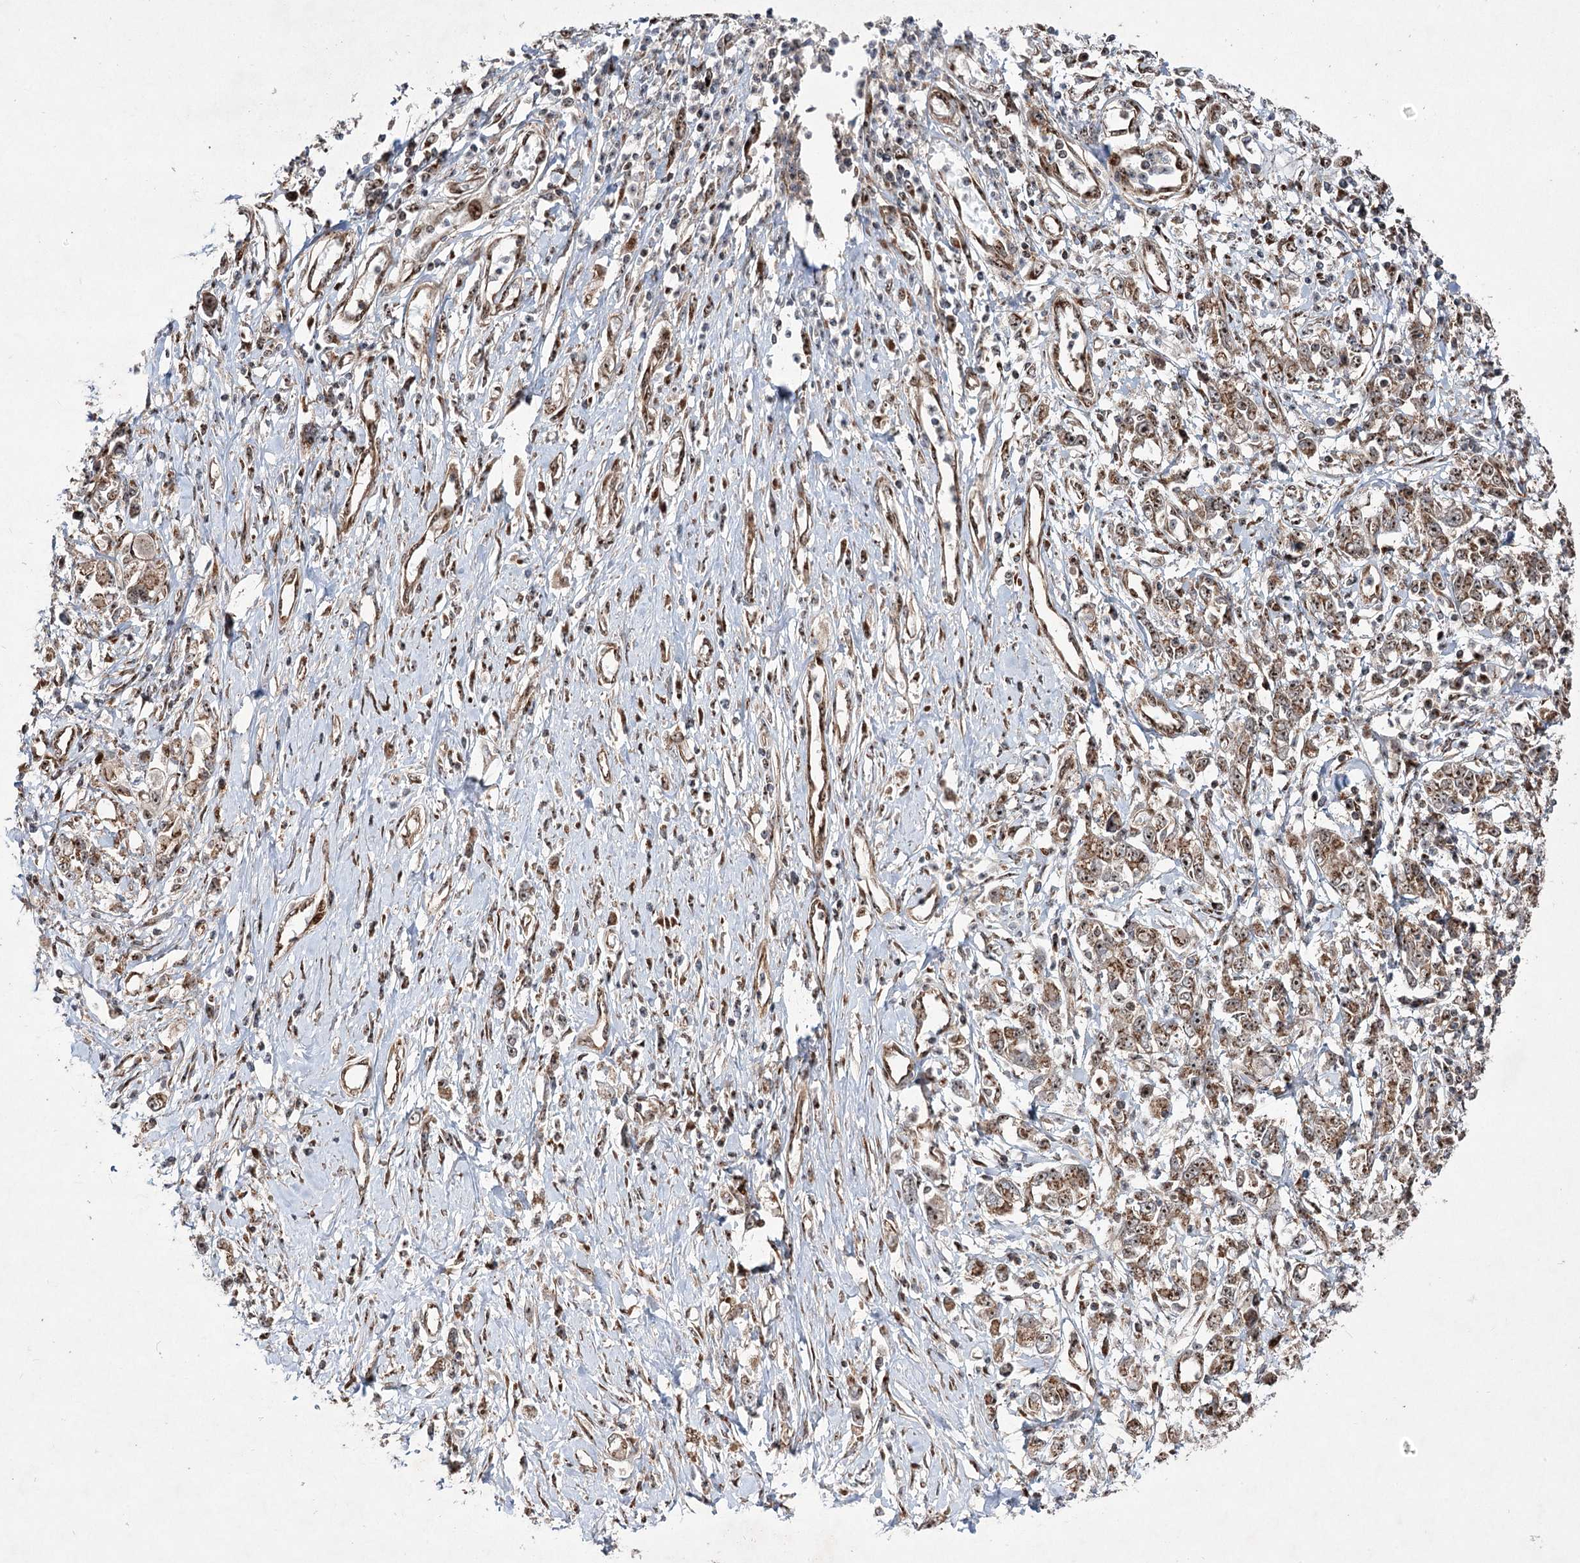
{"staining": {"intensity": "moderate", "quantity": ">75%", "location": "cytoplasmic/membranous,nuclear"}, "tissue": "stomach cancer", "cell_type": "Tumor cells", "image_type": "cancer", "snomed": [{"axis": "morphology", "description": "Adenocarcinoma, NOS"}, {"axis": "topography", "description": "Stomach"}], "caption": "Immunohistochemistry (IHC) of stomach cancer (adenocarcinoma) displays medium levels of moderate cytoplasmic/membranous and nuclear positivity in about >75% of tumor cells.", "gene": "SERINC5", "patient": {"sex": "female", "age": 76}}